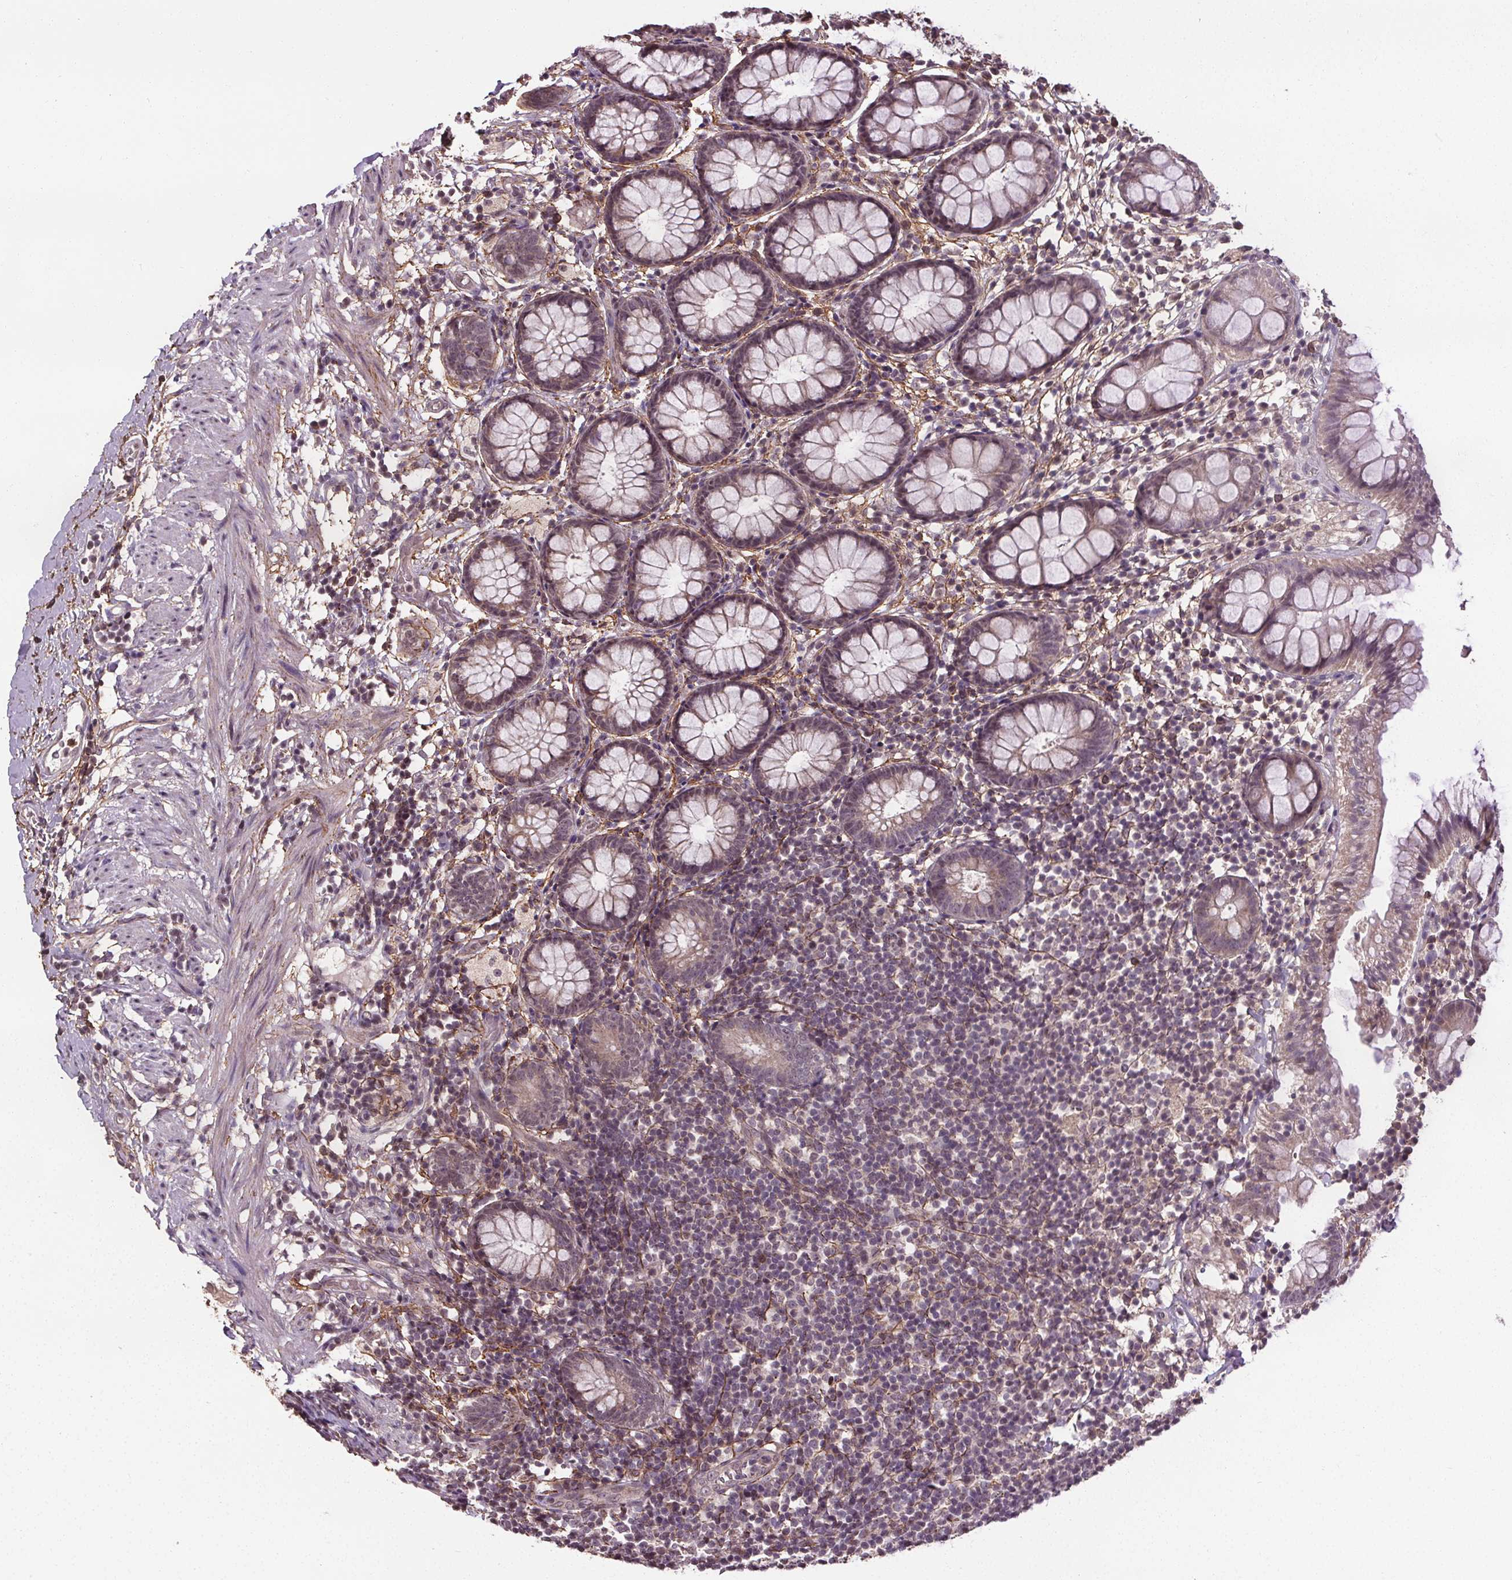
{"staining": {"intensity": "weak", "quantity": "<25%", "location": "nuclear"}, "tissue": "rectum", "cell_type": "Glandular cells", "image_type": "normal", "snomed": [{"axis": "morphology", "description": "Normal tissue, NOS"}, {"axis": "topography", "description": "Rectum"}], "caption": "Benign rectum was stained to show a protein in brown. There is no significant staining in glandular cells.", "gene": "KIAA0232", "patient": {"sex": "female", "age": 62}}